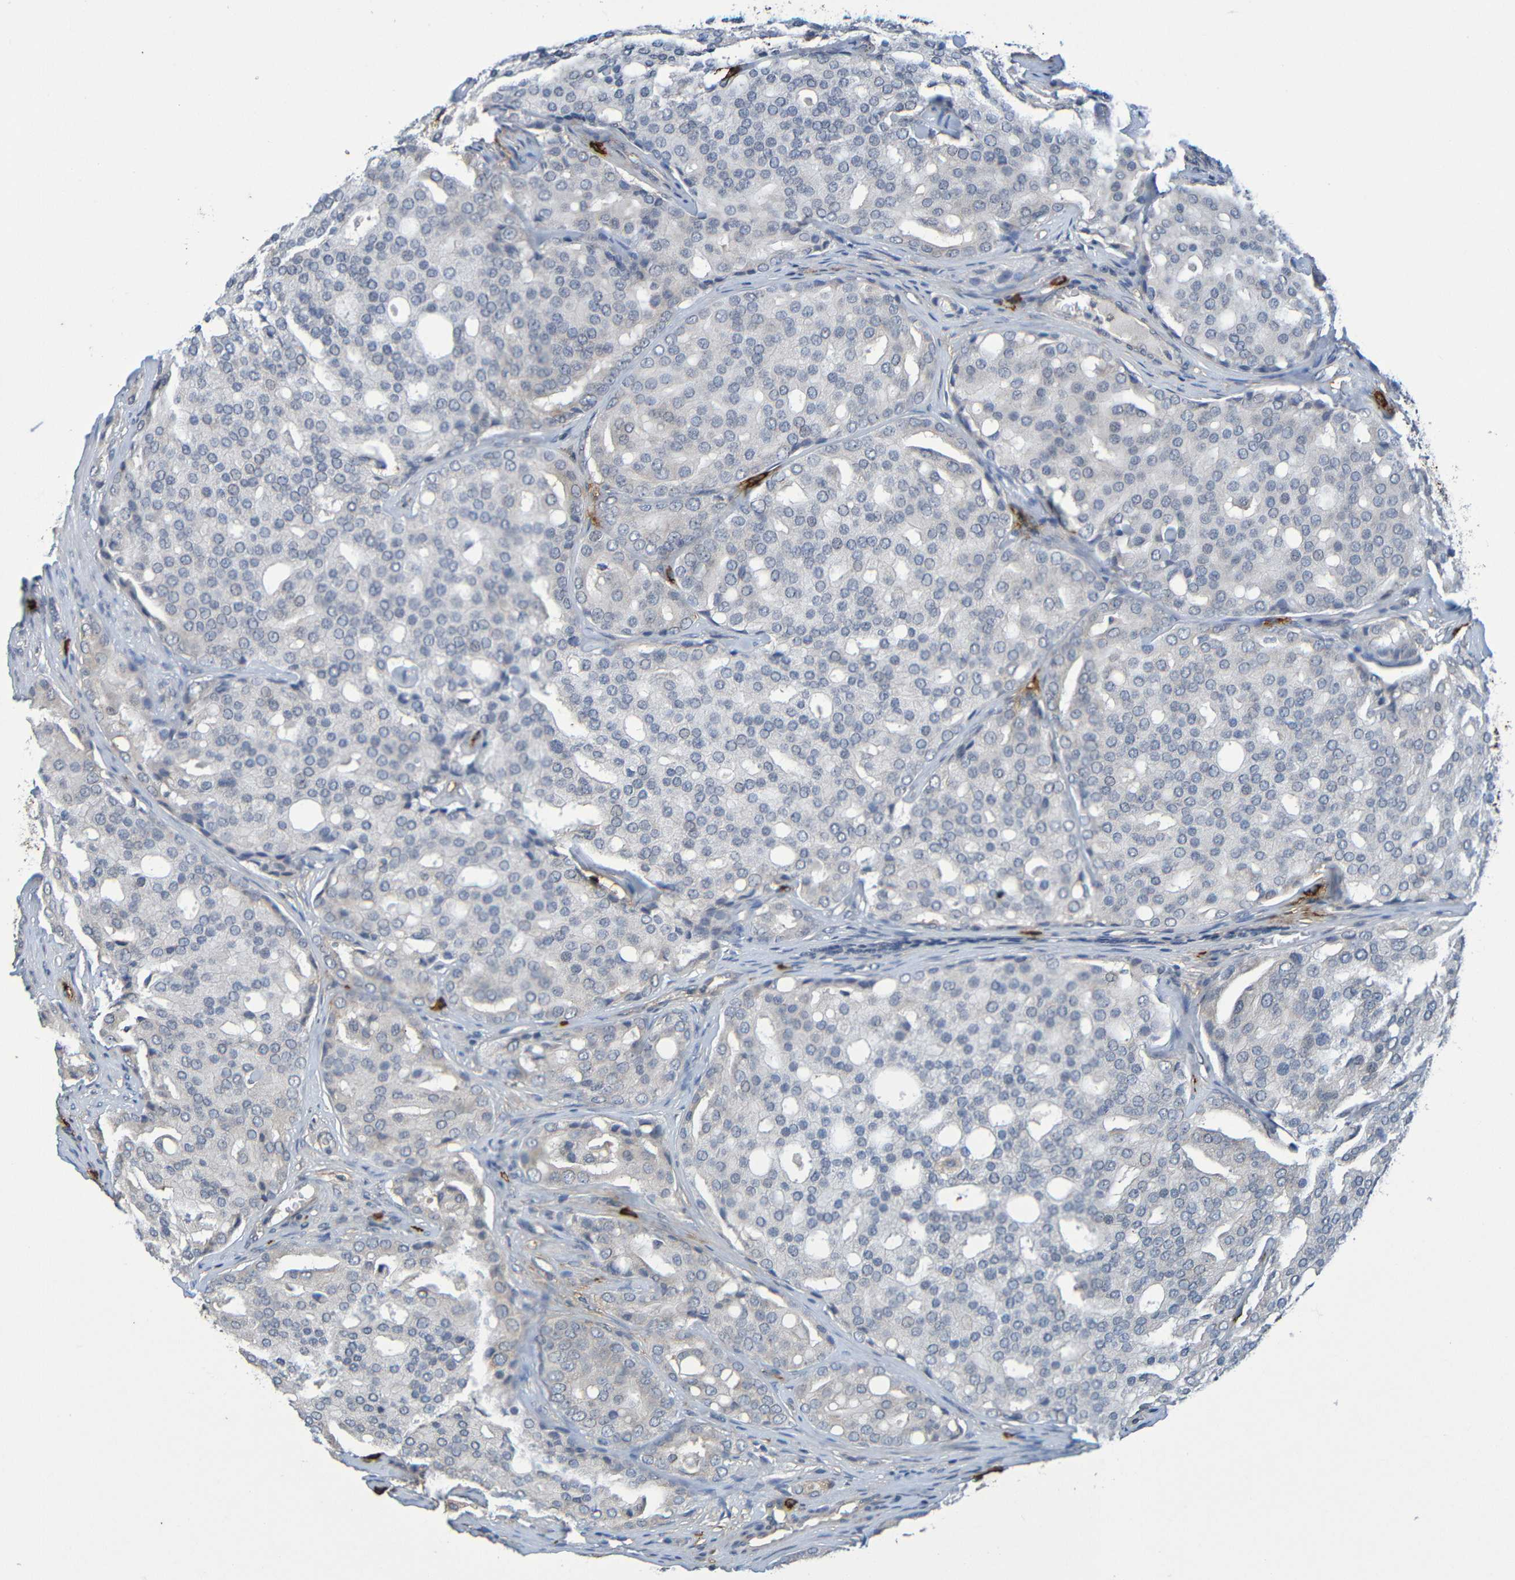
{"staining": {"intensity": "negative", "quantity": "none", "location": "none"}, "tissue": "prostate cancer", "cell_type": "Tumor cells", "image_type": "cancer", "snomed": [{"axis": "morphology", "description": "Adenocarcinoma, High grade"}, {"axis": "topography", "description": "Prostate"}], "caption": "A micrograph of human prostate cancer (adenocarcinoma (high-grade)) is negative for staining in tumor cells. (Immunohistochemistry (ihc), brightfield microscopy, high magnification).", "gene": "C3AR1", "patient": {"sex": "male", "age": 64}}